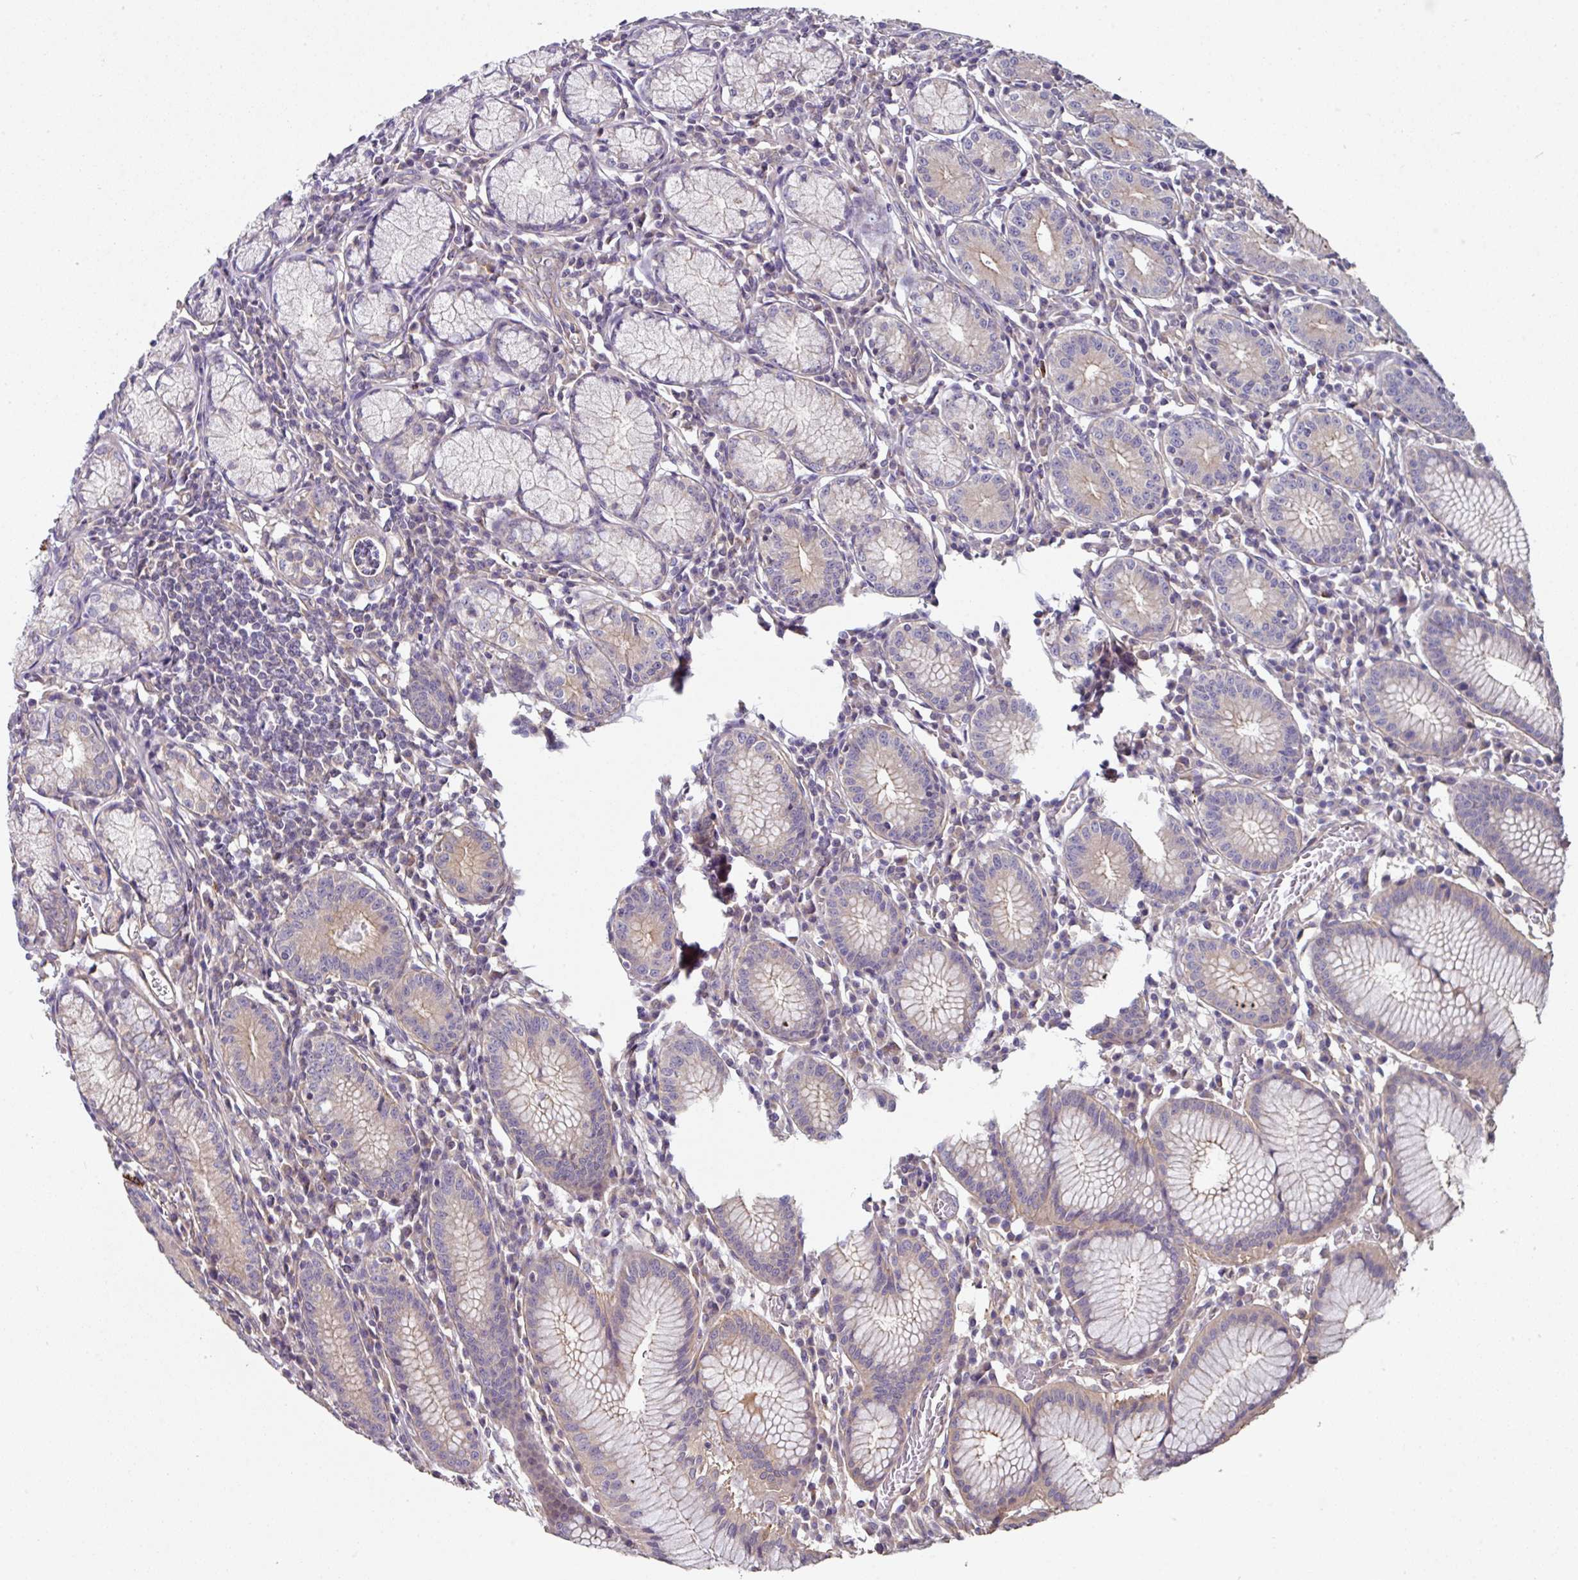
{"staining": {"intensity": "weak", "quantity": "<25%", "location": "cytoplasmic/membranous"}, "tissue": "stomach", "cell_type": "Glandular cells", "image_type": "normal", "snomed": [{"axis": "morphology", "description": "Normal tissue, NOS"}, {"axis": "topography", "description": "Stomach"}], "caption": "DAB immunohistochemical staining of unremarkable stomach shows no significant staining in glandular cells. (DAB (3,3'-diaminobenzidine) immunohistochemistry (IHC) with hematoxylin counter stain).", "gene": "C4orf48", "patient": {"sex": "male", "age": 55}}